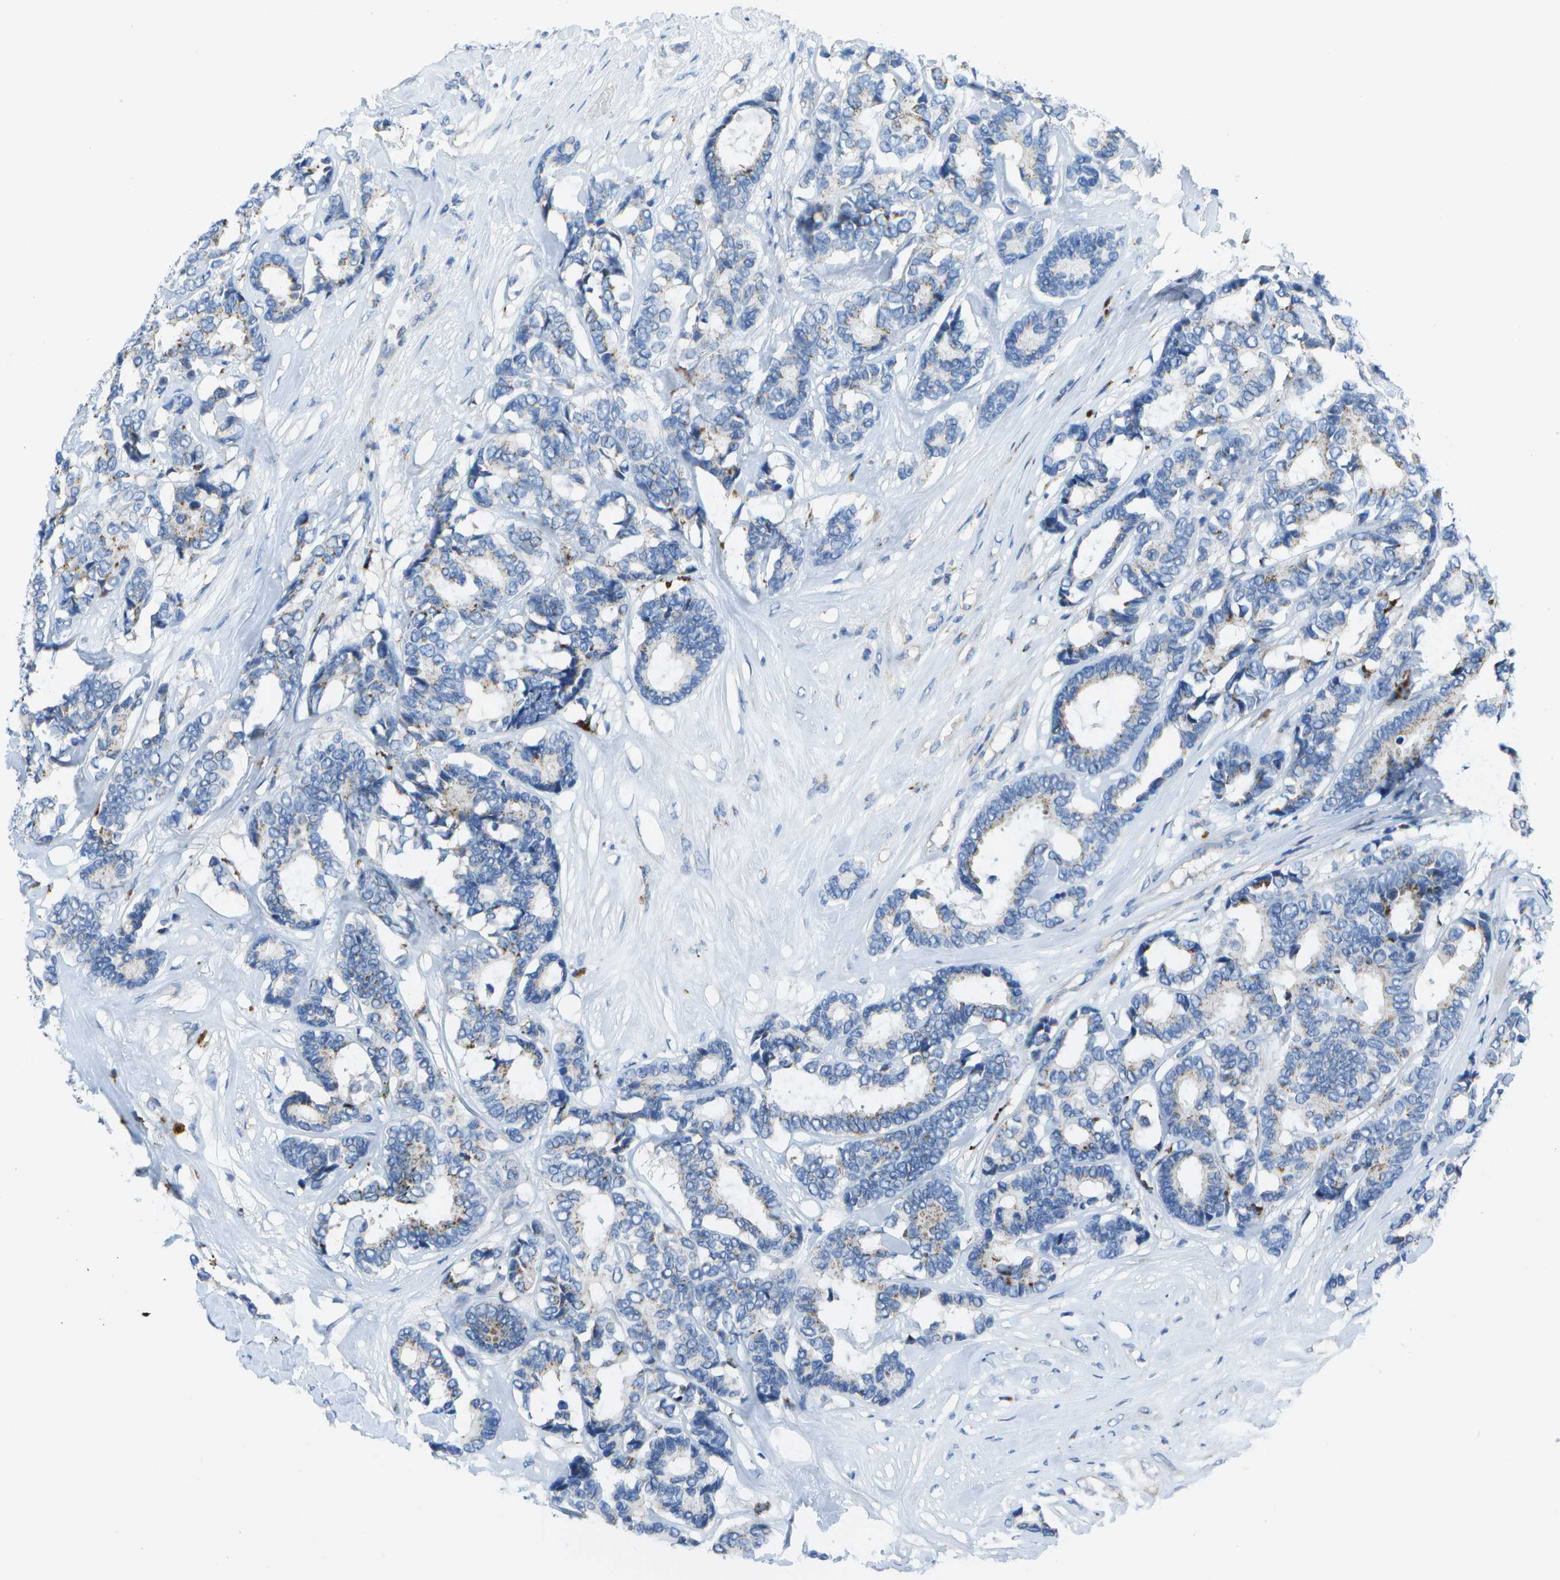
{"staining": {"intensity": "weak", "quantity": "<25%", "location": "cytoplasmic/membranous"}, "tissue": "breast cancer", "cell_type": "Tumor cells", "image_type": "cancer", "snomed": [{"axis": "morphology", "description": "Duct carcinoma"}, {"axis": "topography", "description": "Breast"}], "caption": "Tumor cells are negative for protein expression in human breast cancer (invasive ductal carcinoma). (Brightfield microscopy of DAB immunohistochemistry (IHC) at high magnification).", "gene": "DCT", "patient": {"sex": "female", "age": 87}}